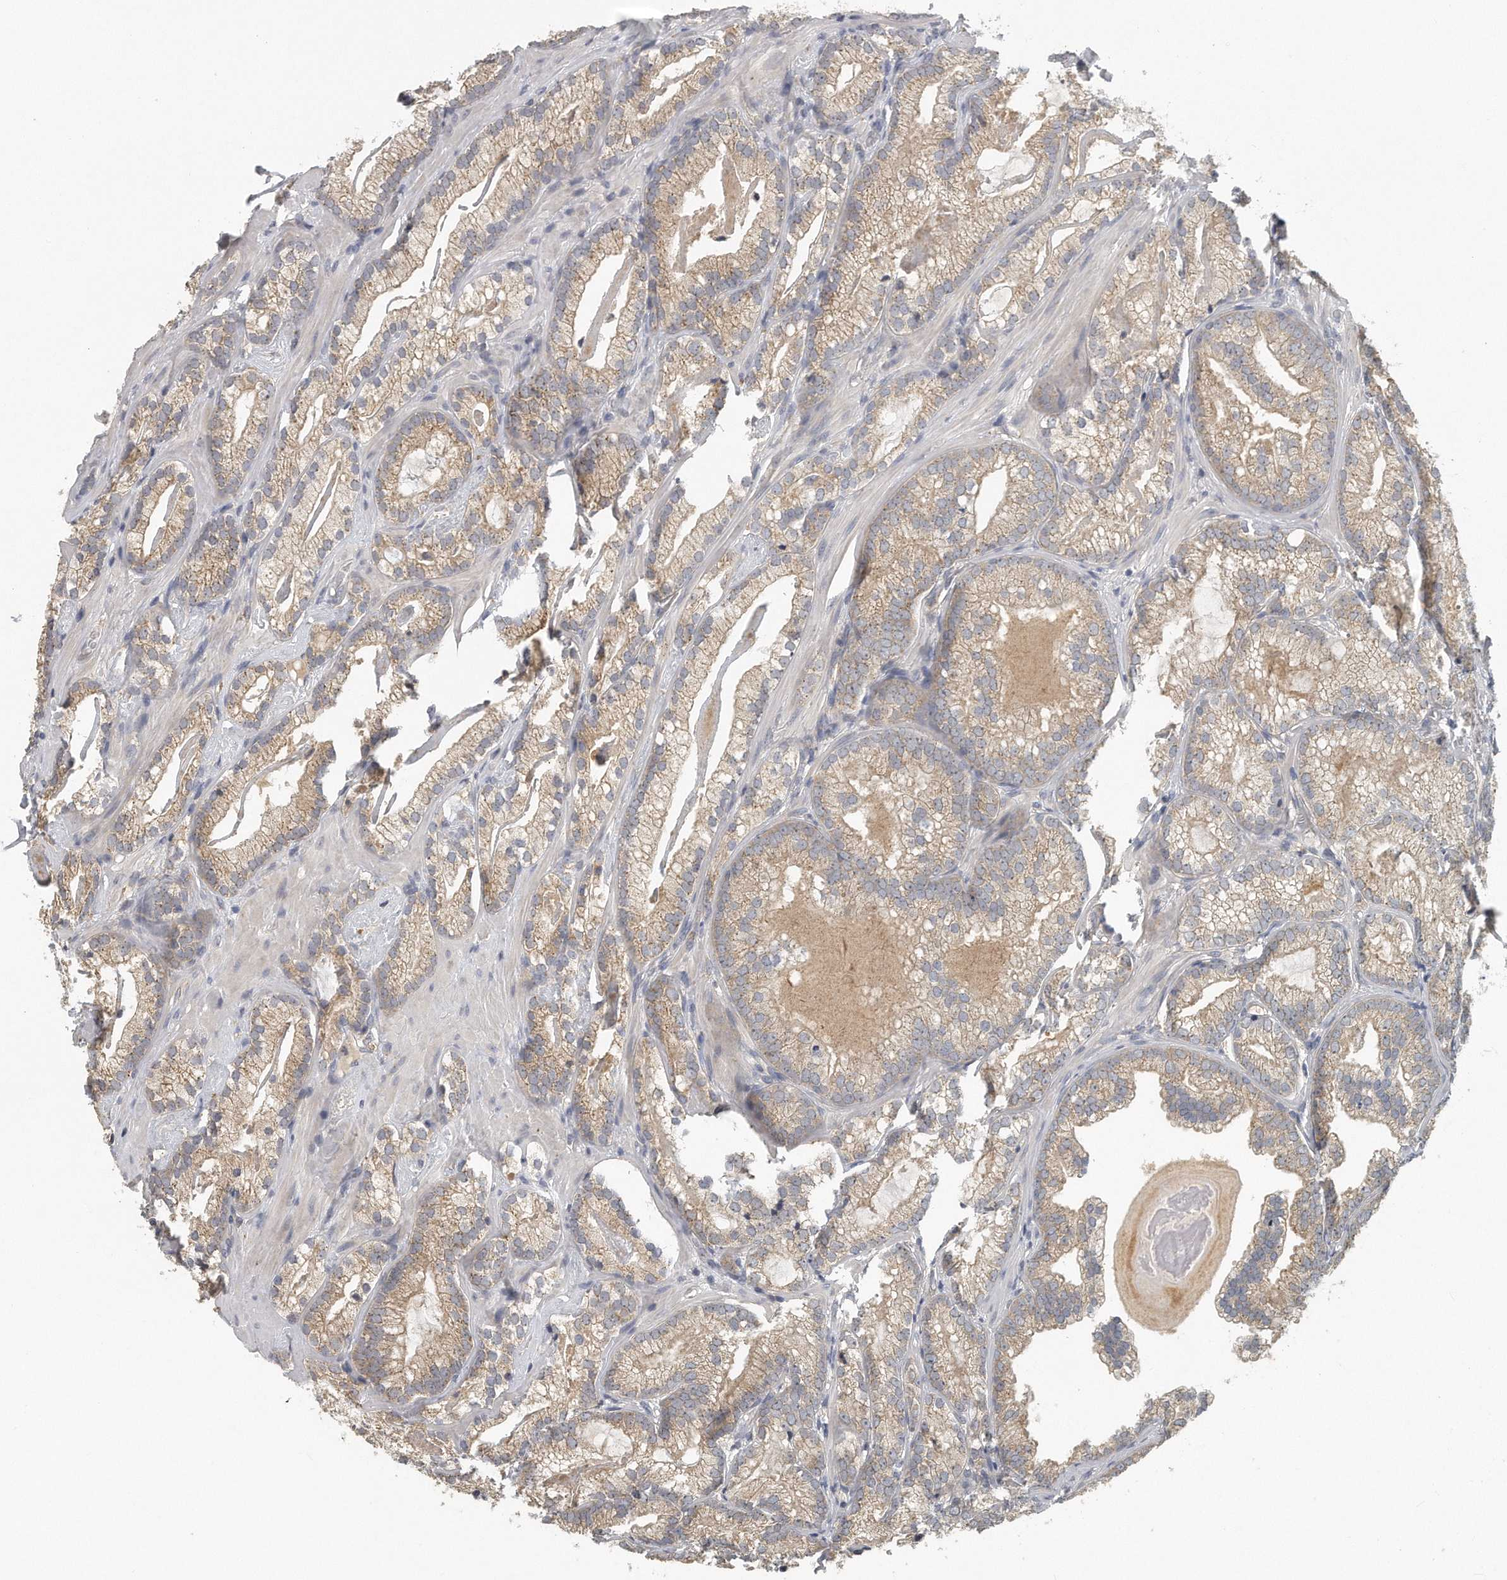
{"staining": {"intensity": "moderate", "quantity": "25%-75%", "location": "cytoplasmic/membranous"}, "tissue": "prostate cancer", "cell_type": "Tumor cells", "image_type": "cancer", "snomed": [{"axis": "morphology", "description": "Adenocarcinoma, Low grade"}, {"axis": "topography", "description": "Prostate"}], "caption": "An image of adenocarcinoma (low-grade) (prostate) stained for a protein reveals moderate cytoplasmic/membranous brown staining in tumor cells. The staining was performed using DAB to visualize the protein expression in brown, while the nuclei were stained in blue with hematoxylin (Magnification: 20x).", "gene": "TRAPPC14", "patient": {"sex": "male", "age": 72}}